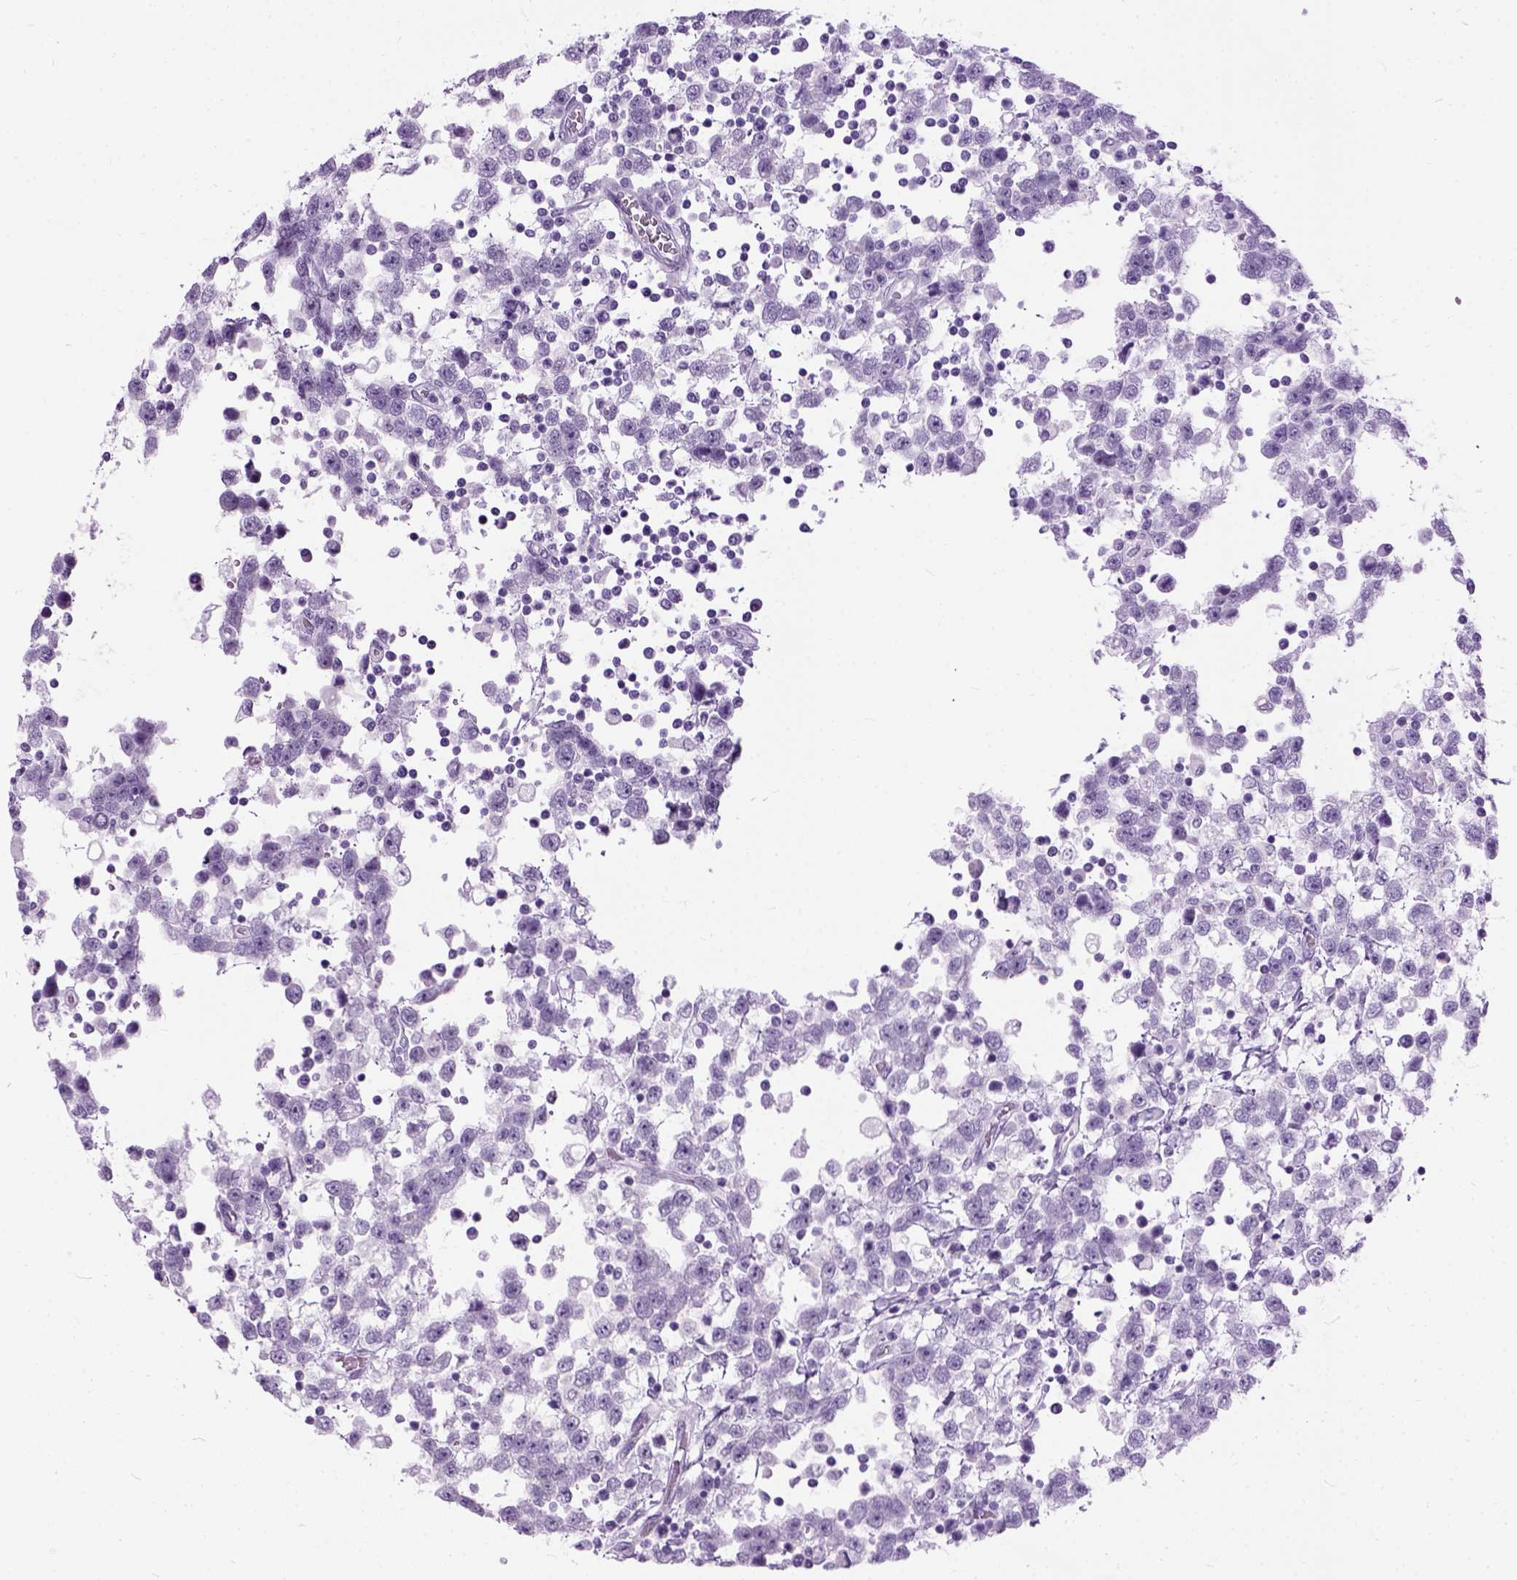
{"staining": {"intensity": "negative", "quantity": "none", "location": "none"}, "tissue": "testis cancer", "cell_type": "Tumor cells", "image_type": "cancer", "snomed": [{"axis": "morphology", "description": "Seminoma, NOS"}, {"axis": "topography", "description": "Testis"}], "caption": "Tumor cells are negative for protein expression in human seminoma (testis).", "gene": "AXDND1", "patient": {"sex": "male", "age": 34}}